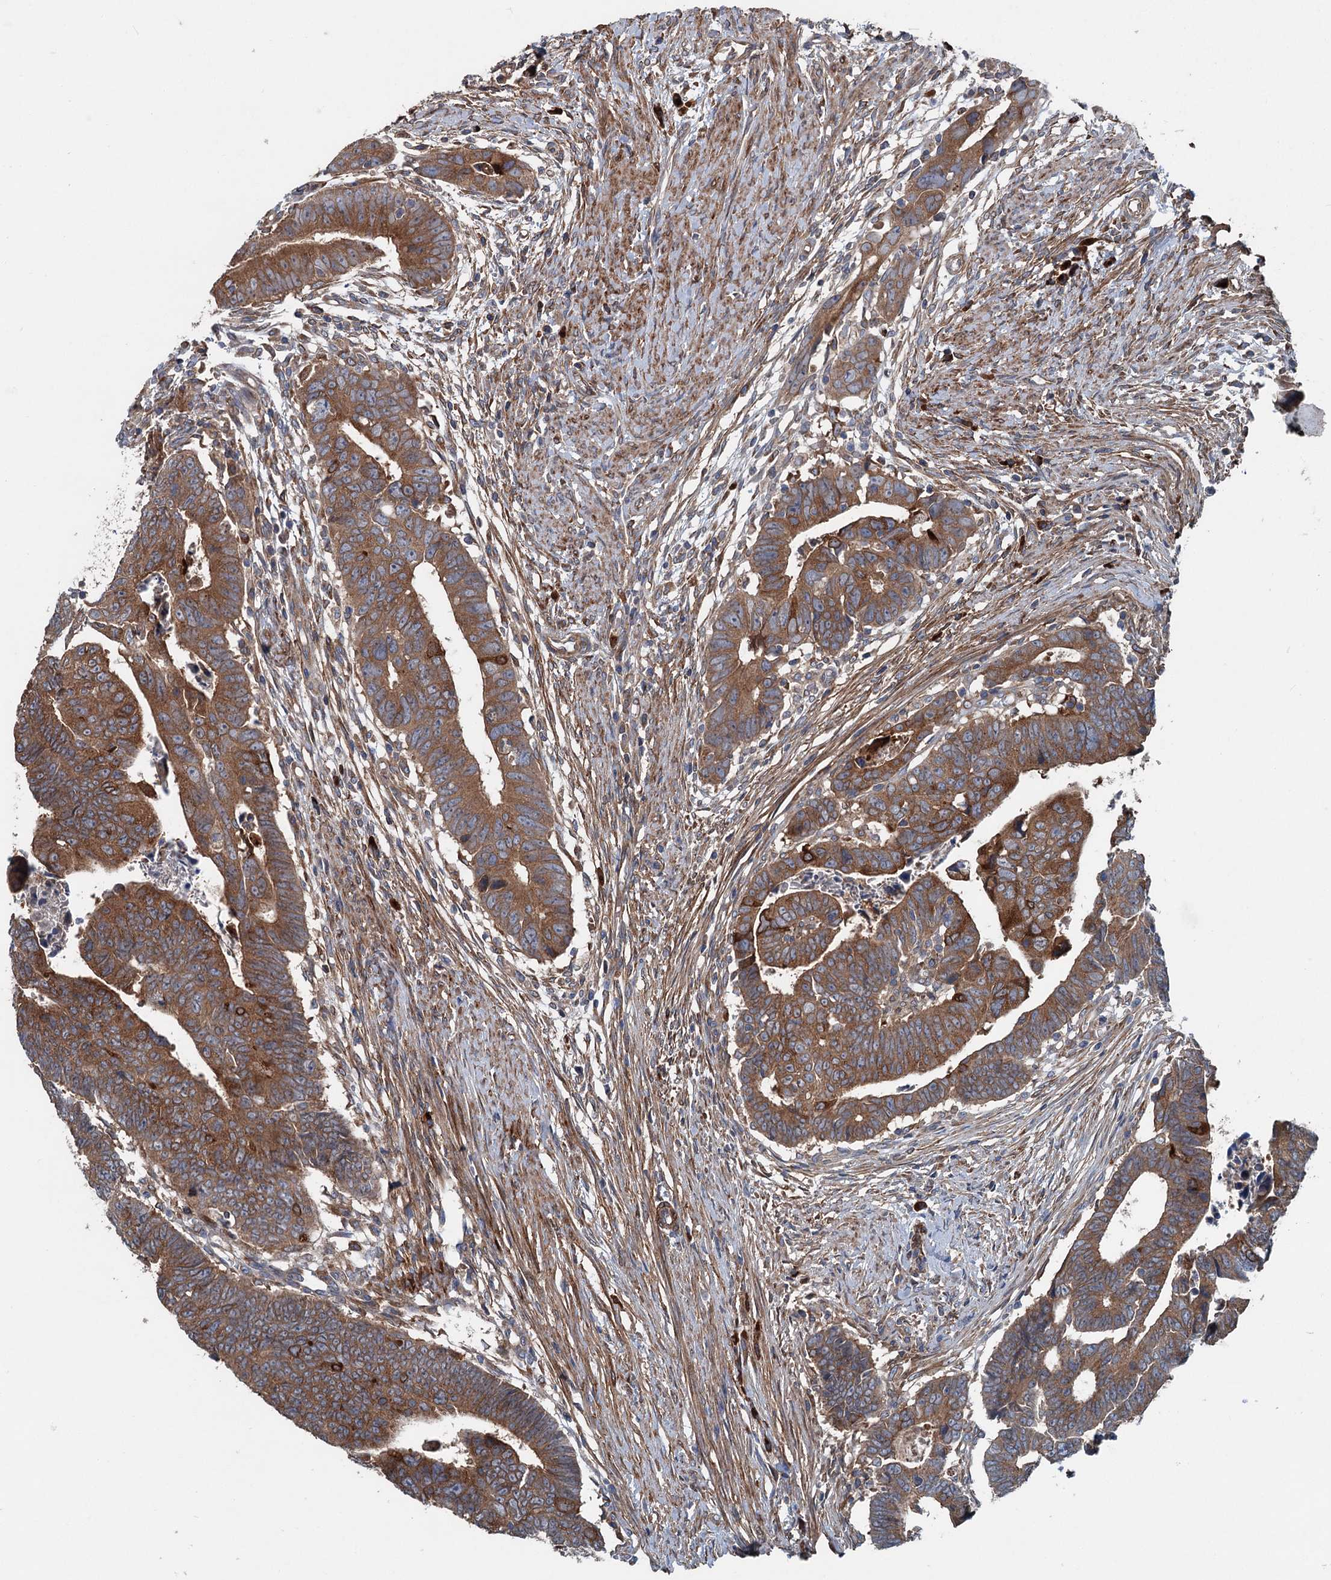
{"staining": {"intensity": "moderate", "quantity": ">75%", "location": "cytoplasmic/membranous"}, "tissue": "colorectal cancer", "cell_type": "Tumor cells", "image_type": "cancer", "snomed": [{"axis": "morphology", "description": "Adenocarcinoma, NOS"}, {"axis": "topography", "description": "Rectum"}], "caption": "Immunohistochemistry image of neoplastic tissue: adenocarcinoma (colorectal) stained using immunohistochemistry (IHC) demonstrates medium levels of moderate protein expression localized specifically in the cytoplasmic/membranous of tumor cells, appearing as a cytoplasmic/membranous brown color.", "gene": "CALCOCO1", "patient": {"sex": "female", "age": 65}}